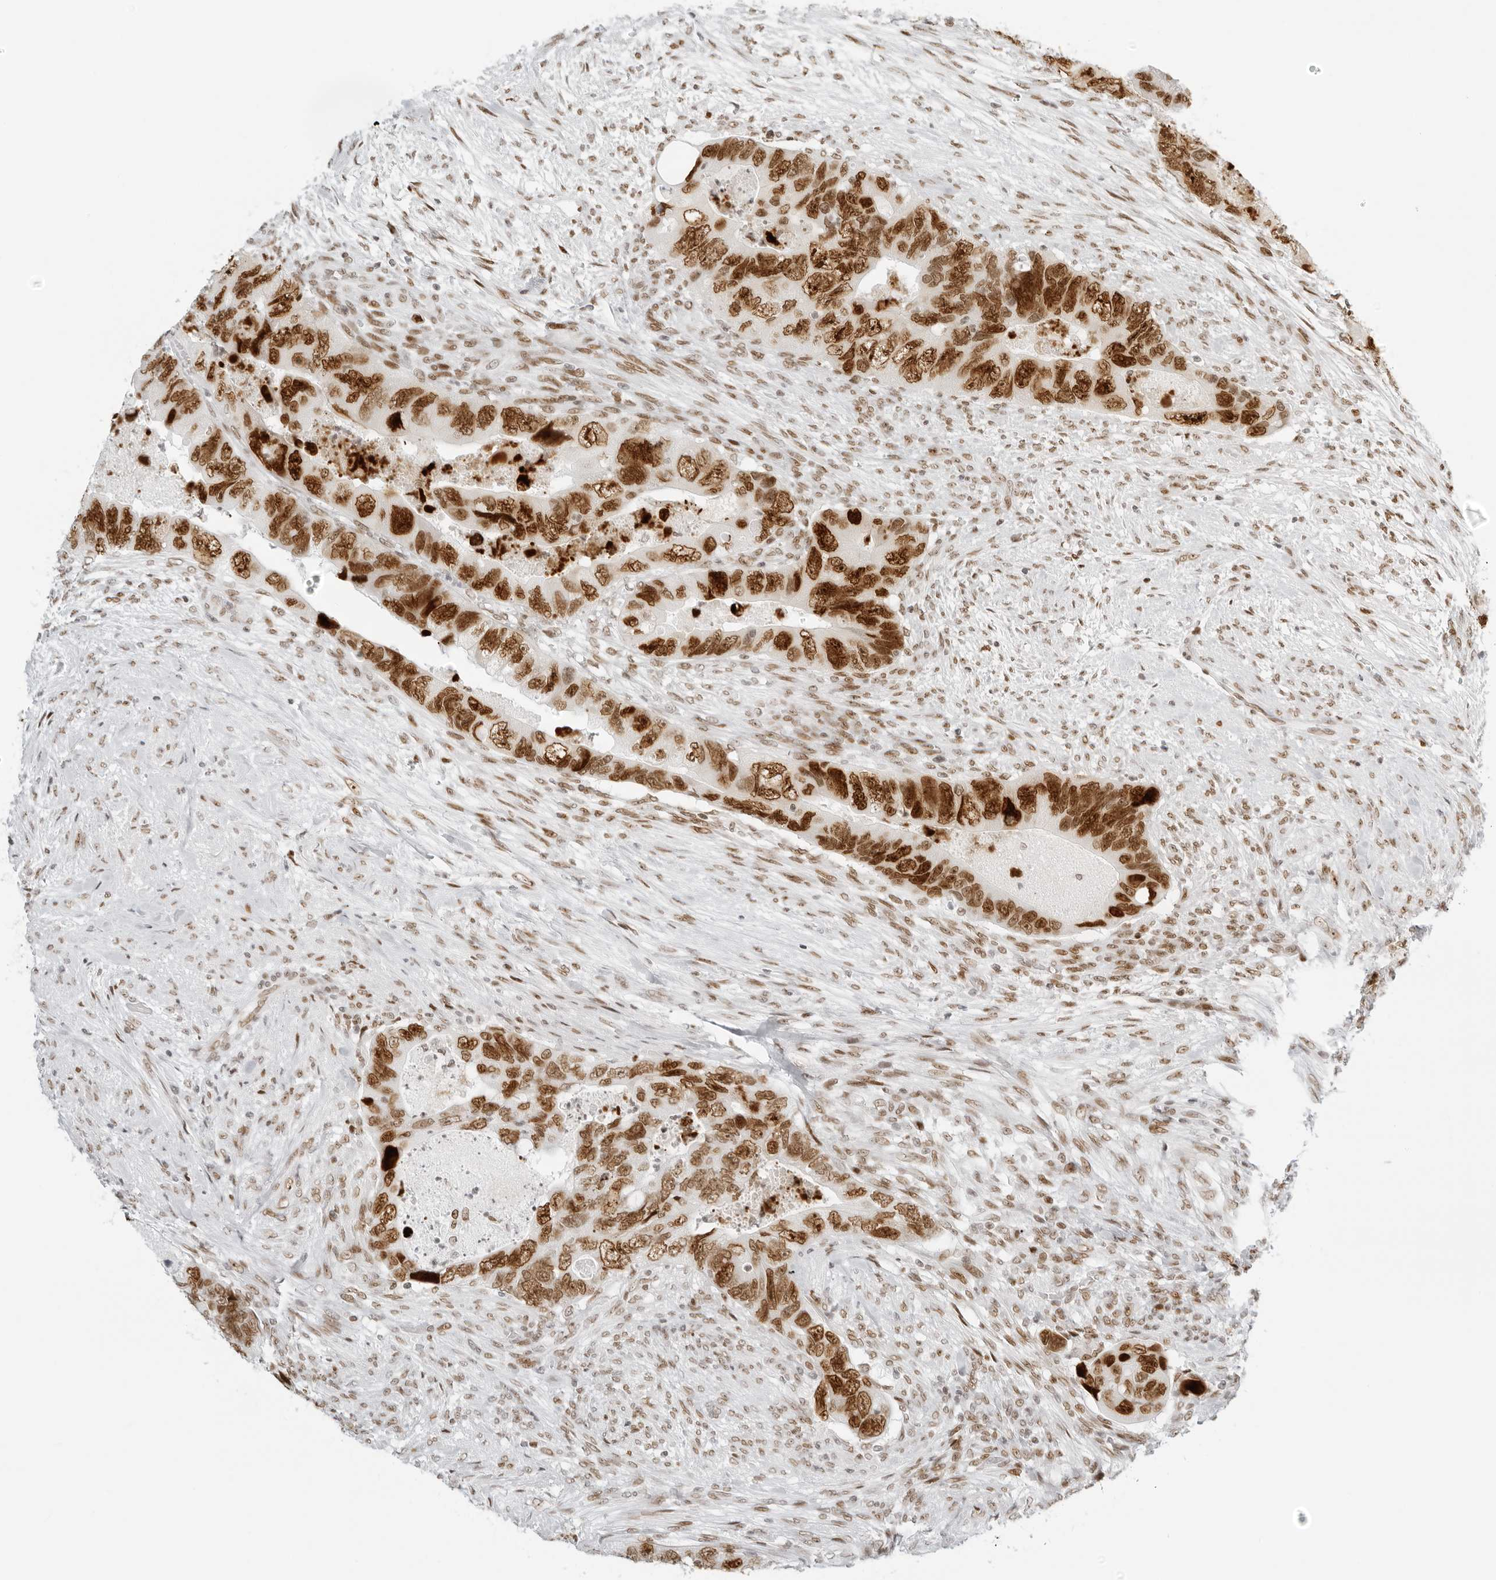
{"staining": {"intensity": "strong", "quantity": ">75%", "location": "nuclear"}, "tissue": "colorectal cancer", "cell_type": "Tumor cells", "image_type": "cancer", "snomed": [{"axis": "morphology", "description": "Adenocarcinoma, NOS"}, {"axis": "topography", "description": "Rectum"}], "caption": "Immunohistochemical staining of human colorectal cancer (adenocarcinoma) shows high levels of strong nuclear positivity in approximately >75% of tumor cells. (Stains: DAB (3,3'-diaminobenzidine) in brown, nuclei in blue, Microscopy: brightfield microscopy at high magnification).", "gene": "RCC1", "patient": {"sex": "male", "age": 63}}